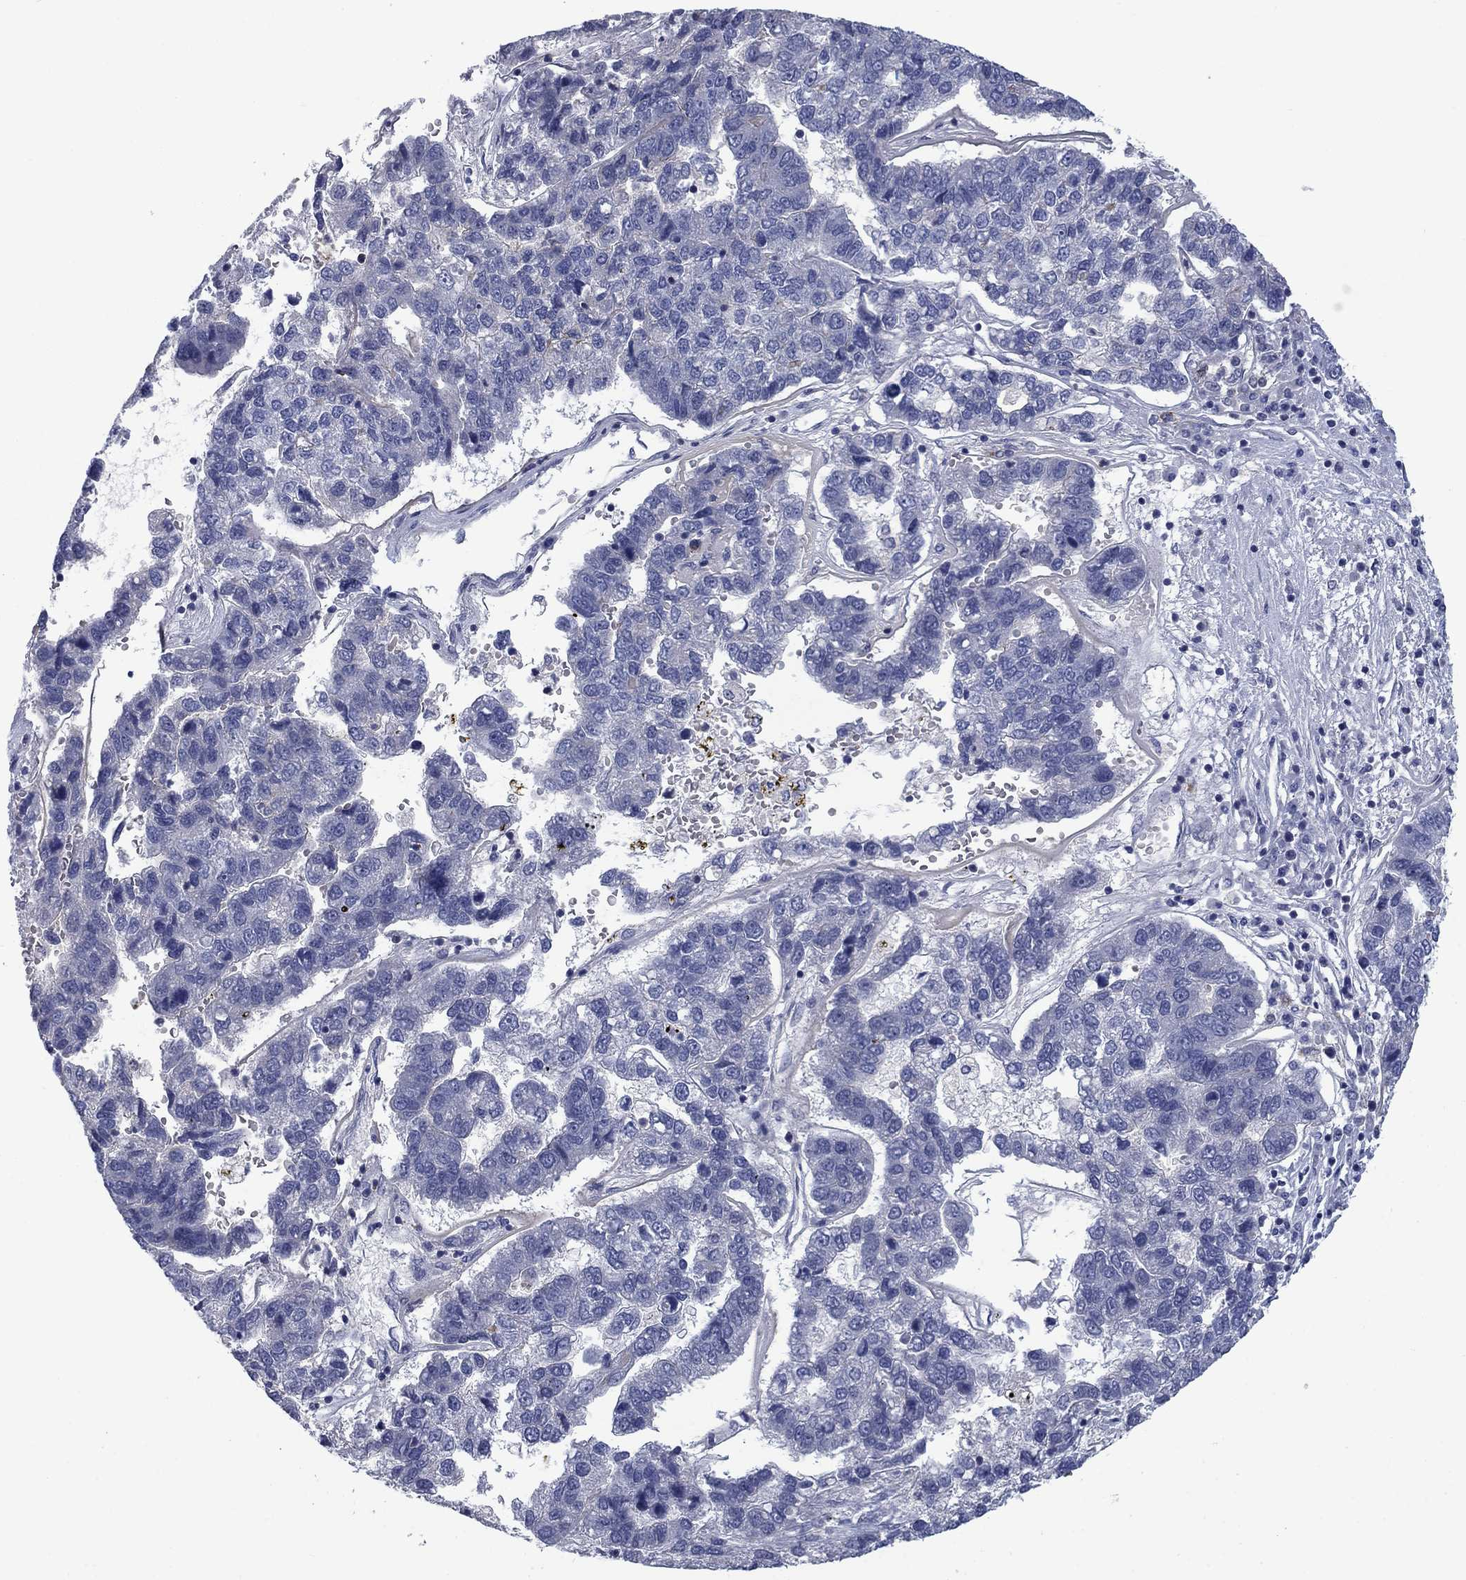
{"staining": {"intensity": "negative", "quantity": "none", "location": "none"}, "tissue": "pancreatic cancer", "cell_type": "Tumor cells", "image_type": "cancer", "snomed": [{"axis": "morphology", "description": "Adenocarcinoma, NOS"}, {"axis": "topography", "description": "Pancreas"}], "caption": "Pancreatic cancer (adenocarcinoma) was stained to show a protein in brown. There is no significant staining in tumor cells.", "gene": "KIF15", "patient": {"sex": "female", "age": 61}}